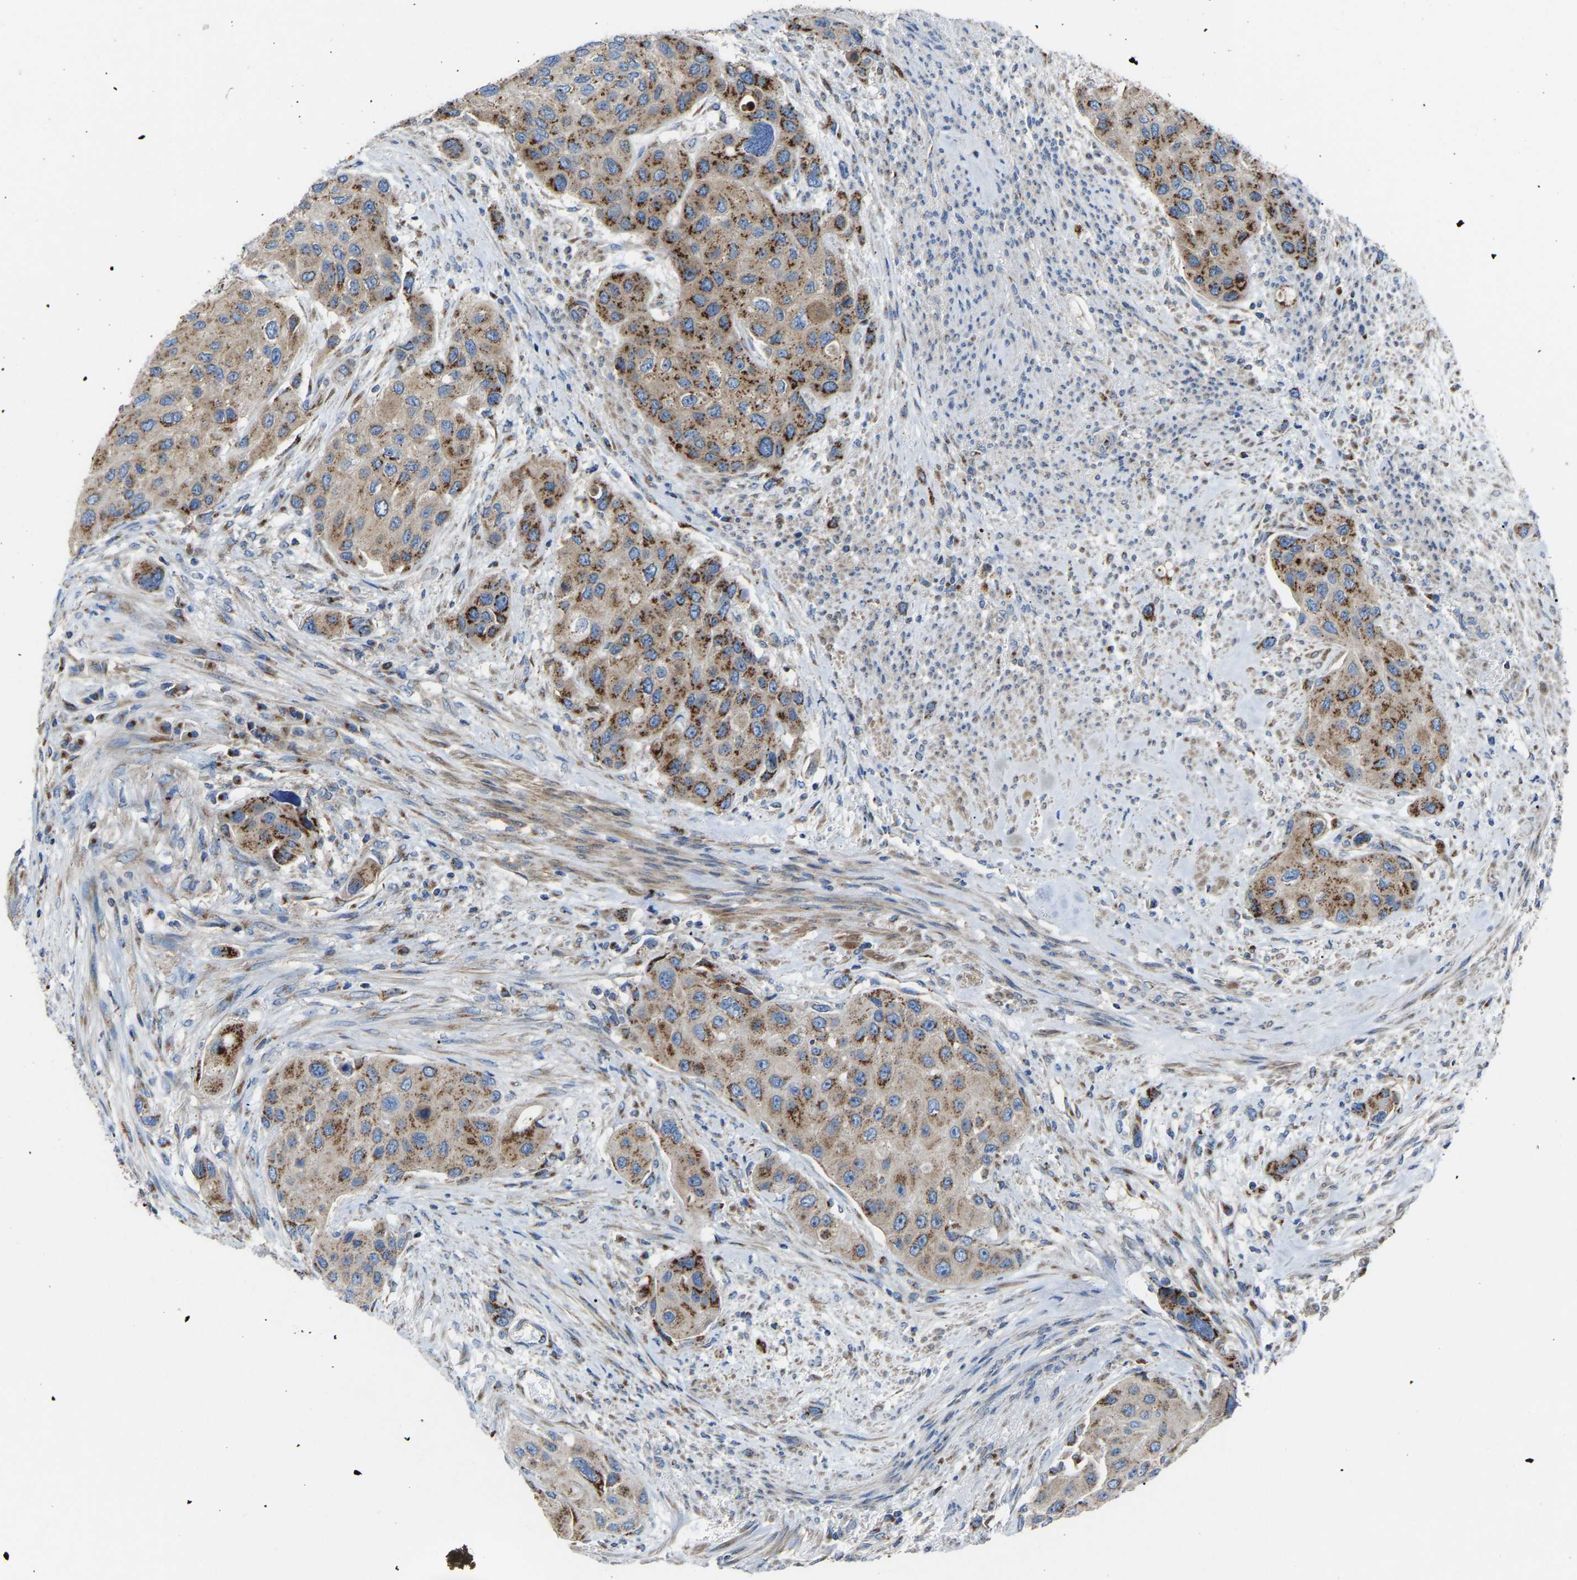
{"staining": {"intensity": "moderate", "quantity": ">75%", "location": "cytoplasmic/membranous"}, "tissue": "urothelial cancer", "cell_type": "Tumor cells", "image_type": "cancer", "snomed": [{"axis": "morphology", "description": "Urothelial carcinoma, High grade"}, {"axis": "topography", "description": "Urinary bladder"}], "caption": "Brown immunohistochemical staining in human urothelial cancer demonstrates moderate cytoplasmic/membranous staining in about >75% of tumor cells.", "gene": "CANT1", "patient": {"sex": "female", "age": 56}}